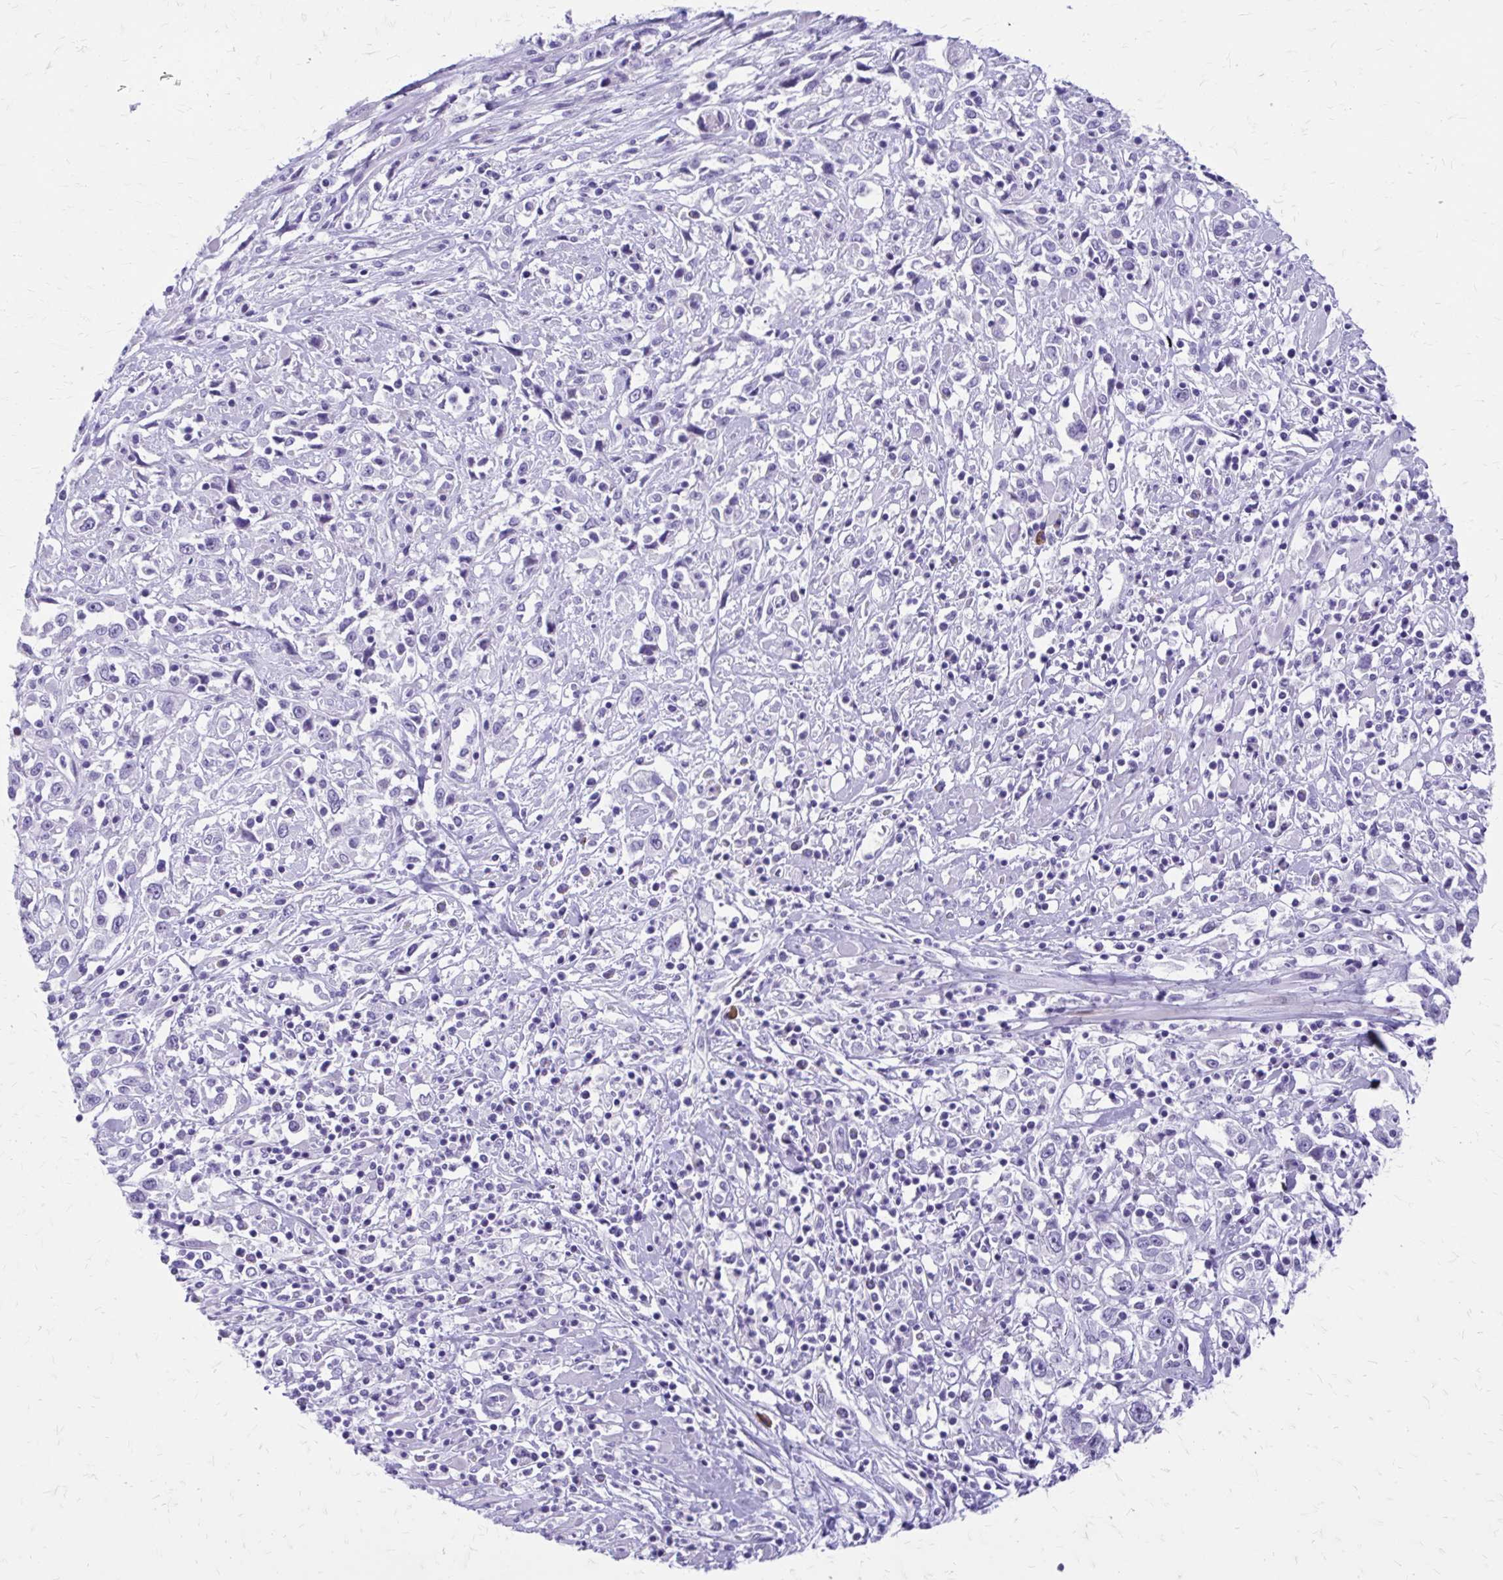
{"staining": {"intensity": "negative", "quantity": "none", "location": "none"}, "tissue": "cervical cancer", "cell_type": "Tumor cells", "image_type": "cancer", "snomed": [{"axis": "morphology", "description": "Adenocarcinoma, NOS"}, {"axis": "topography", "description": "Cervix"}], "caption": "High power microscopy histopathology image of an IHC histopathology image of cervical cancer, revealing no significant staining in tumor cells.", "gene": "LCN15", "patient": {"sex": "female", "age": 40}}